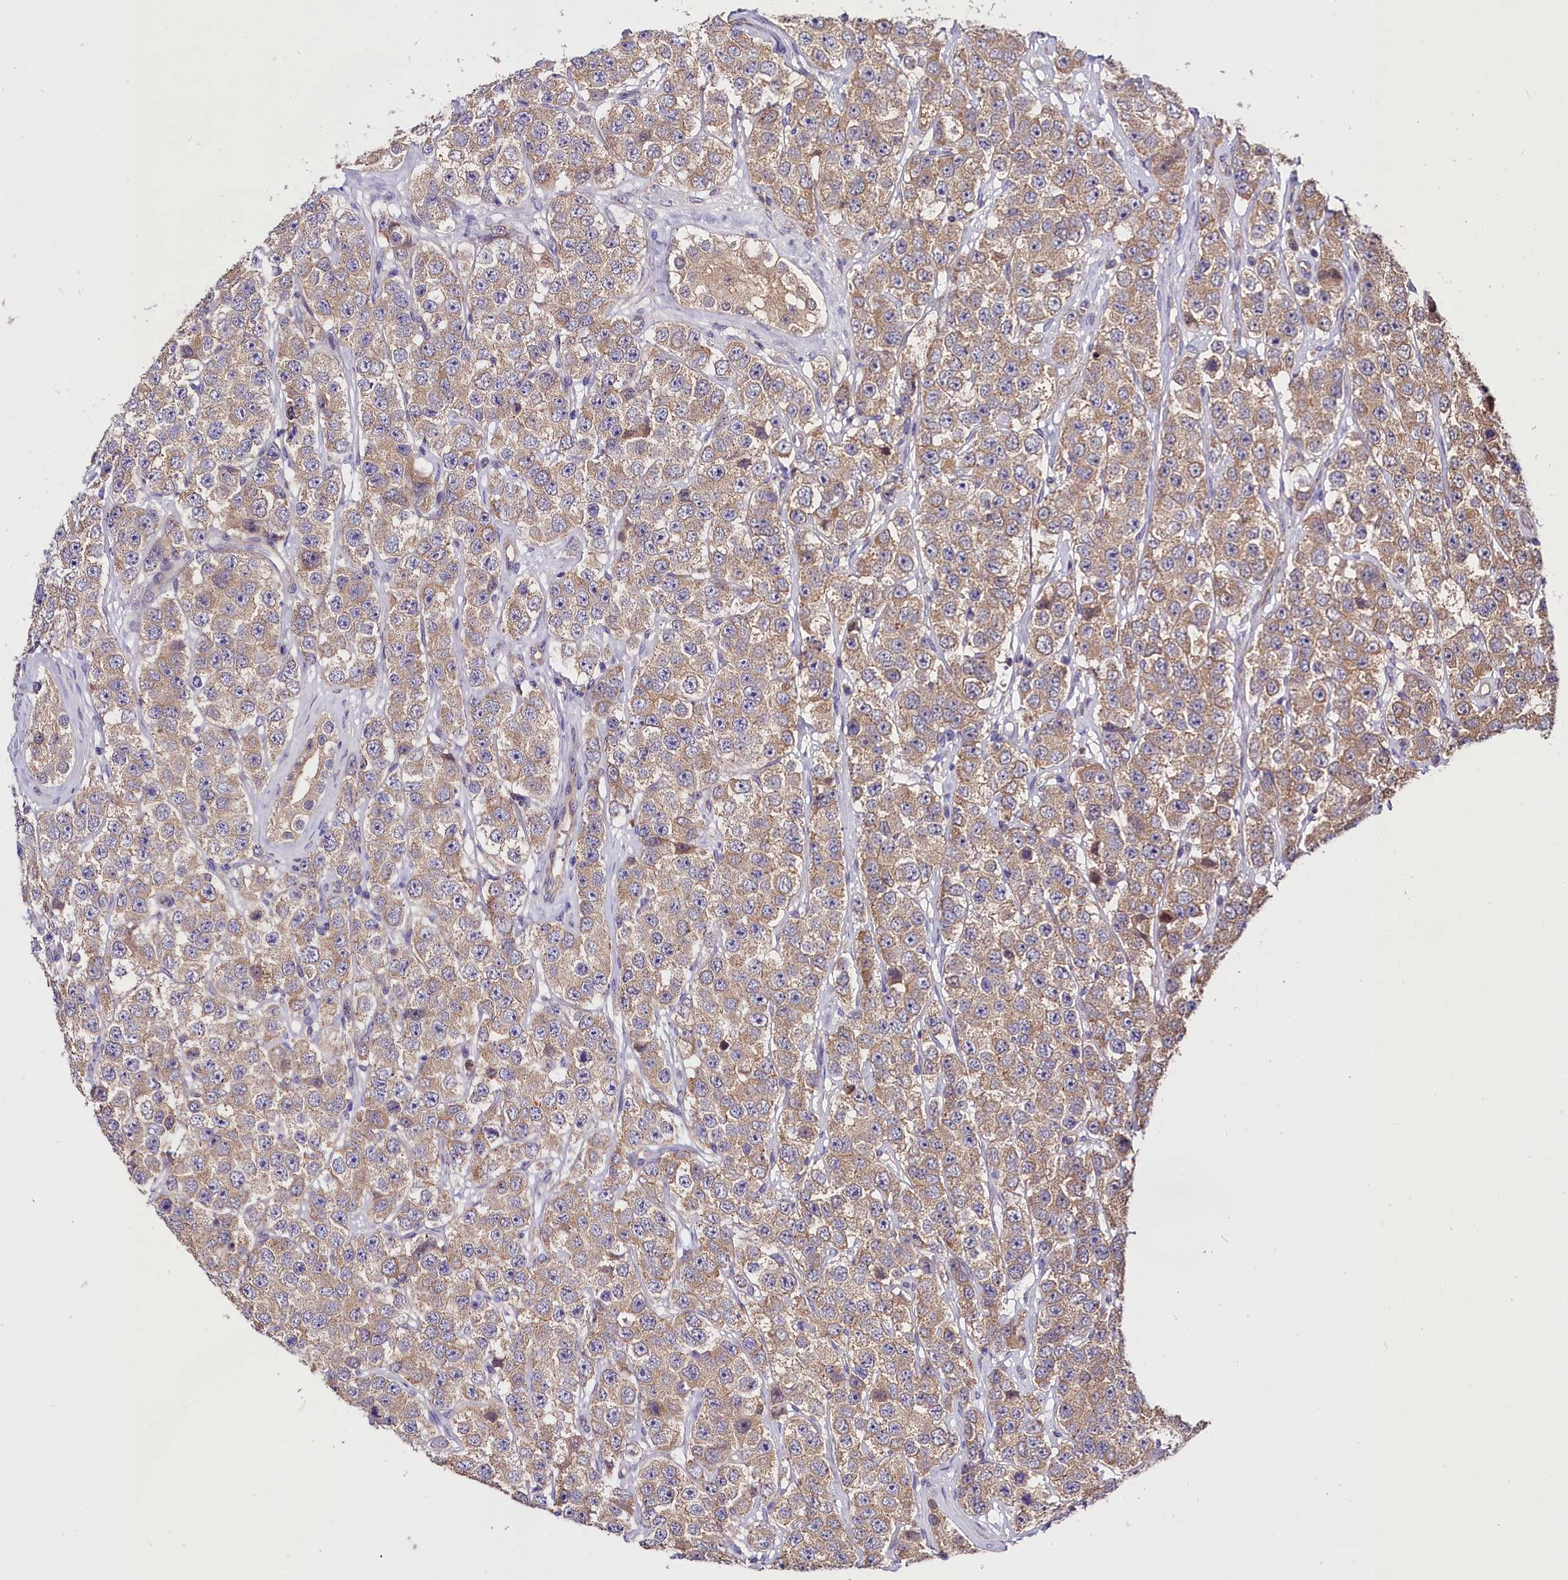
{"staining": {"intensity": "weak", "quantity": ">75%", "location": "cytoplasmic/membranous"}, "tissue": "testis cancer", "cell_type": "Tumor cells", "image_type": "cancer", "snomed": [{"axis": "morphology", "description": "Seminoma, NOS"}, {"axis": "topography", "description": "Testis"}], "caption": "Seminoma (testis) stained for a protein (brown) displays weak cytoplasmic/membranous positive staining in approximately >75% of tumor cells.", "gene": "CES3", "patient": {"sex": "male", "age": 28}}